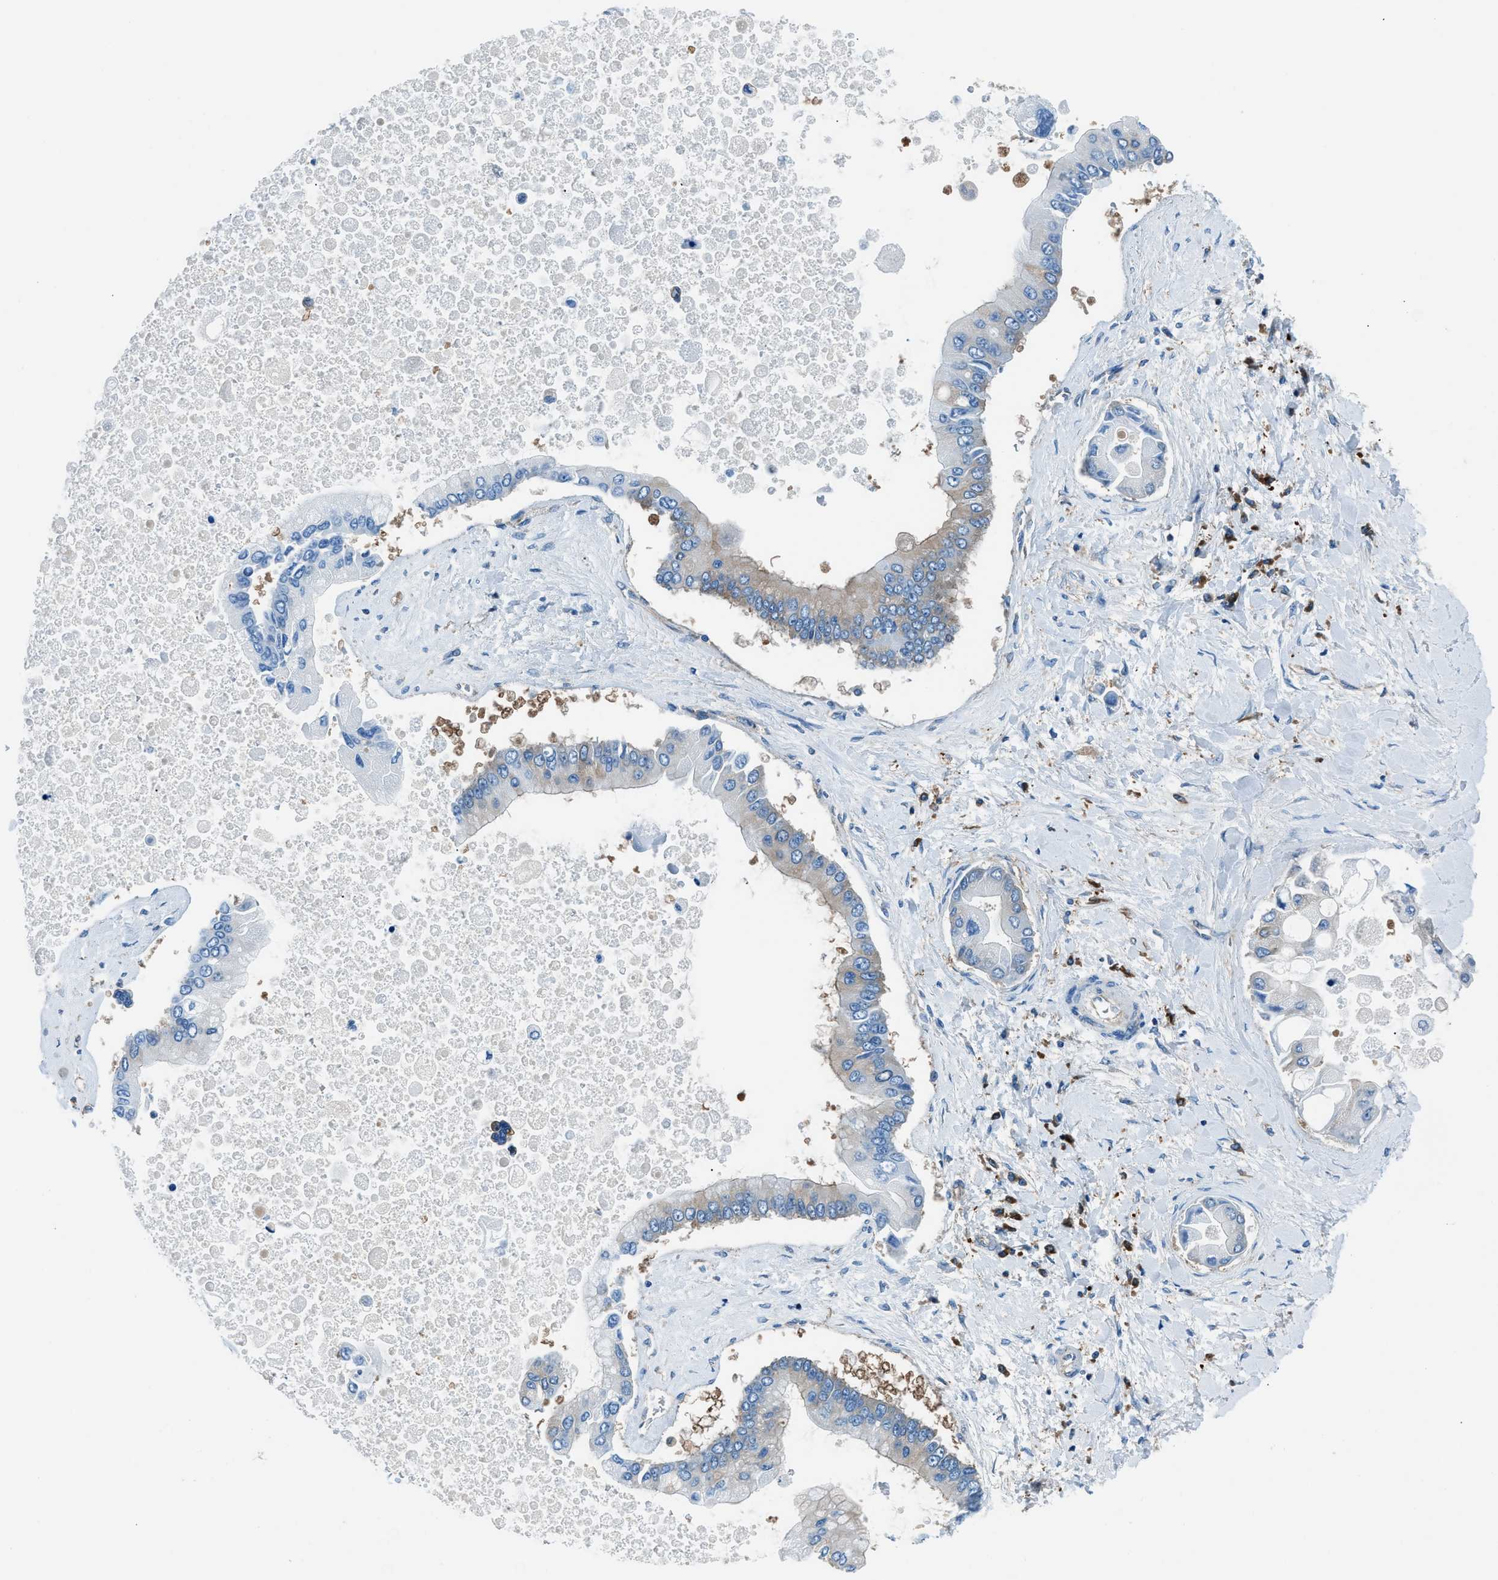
{"staining": {"intensity": "weak", "quantity": "<25%", "location": "cytoplasmic/membranous"}, "tissue": "liver cancer", "cell_type": "Tumor cells", "image_type": "cancer", "snomed": [{"axis": "morphology", "description": "Cholangiocarcinoma"}, {"axis": "topography", "description": "Liver"}], "caption": "The photomicrograph displays no significant staining in tumor cells of liver cancer (cholangiocarcinoma).", "gene": "SARS1", "patient": {"sex": "male", "age": 50}}